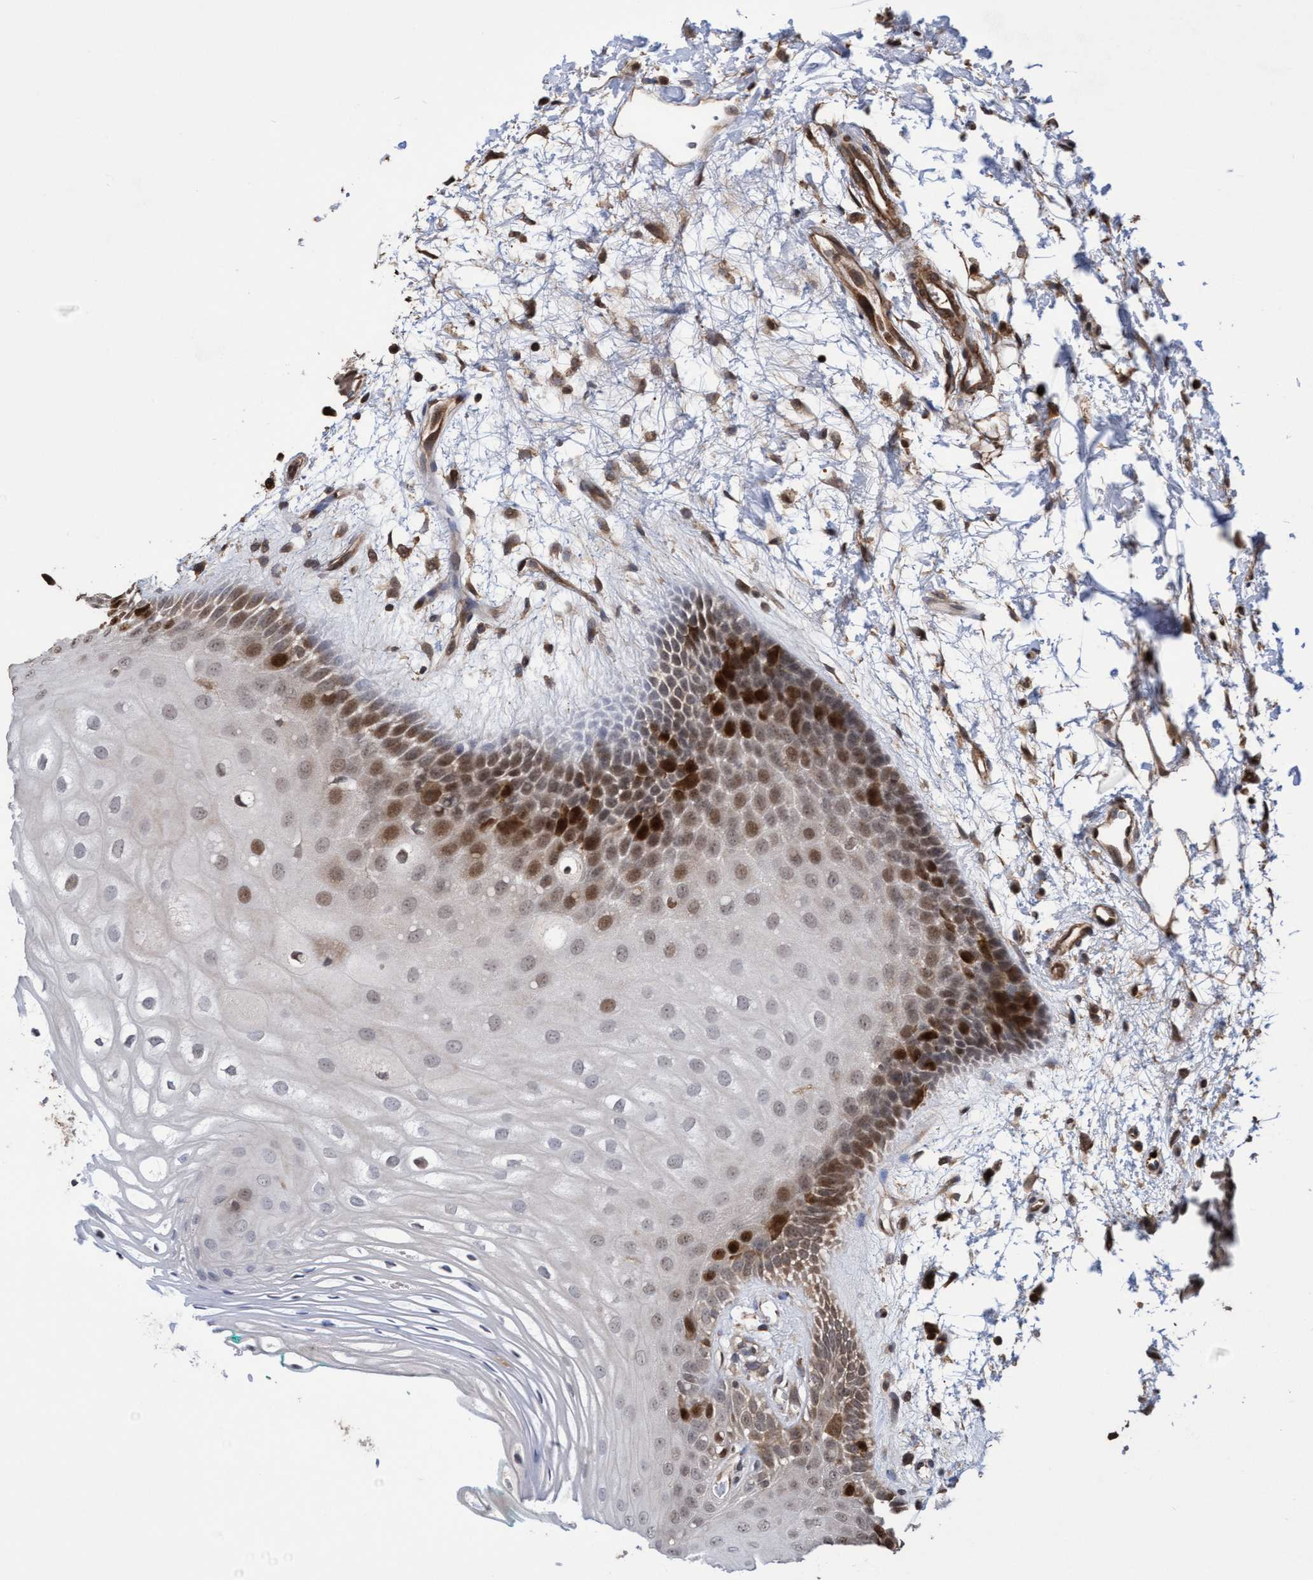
{"staining": {"intensity": "strong", "quantity": "<25%", "location": "cytoplasmic/membranous,nuclear"}, "tissue": "oral mucosa", "cell_type": "Squamous epithelial cells", "image_type": "normal", "snomed": [{"axis": "morphology", "description": "Normal tissue, NOS"}, {"axis": "topography", "description": "Skeletal muscle"}, {"axis": "topography", "description": "Oral tissue"}, {"axis": "topography", "description": "Peripheral nerve tissue"}], "caption": "A histopathology image showing strong cytoplasmic/membranous,nuclear positivity in approximately <25% of squamous epithelial cells in normal oral mucosa, as visualized by brown immunohistochemical staining.", "gene": "SLBP", "patient": {"sex": "female", "age": 84}}